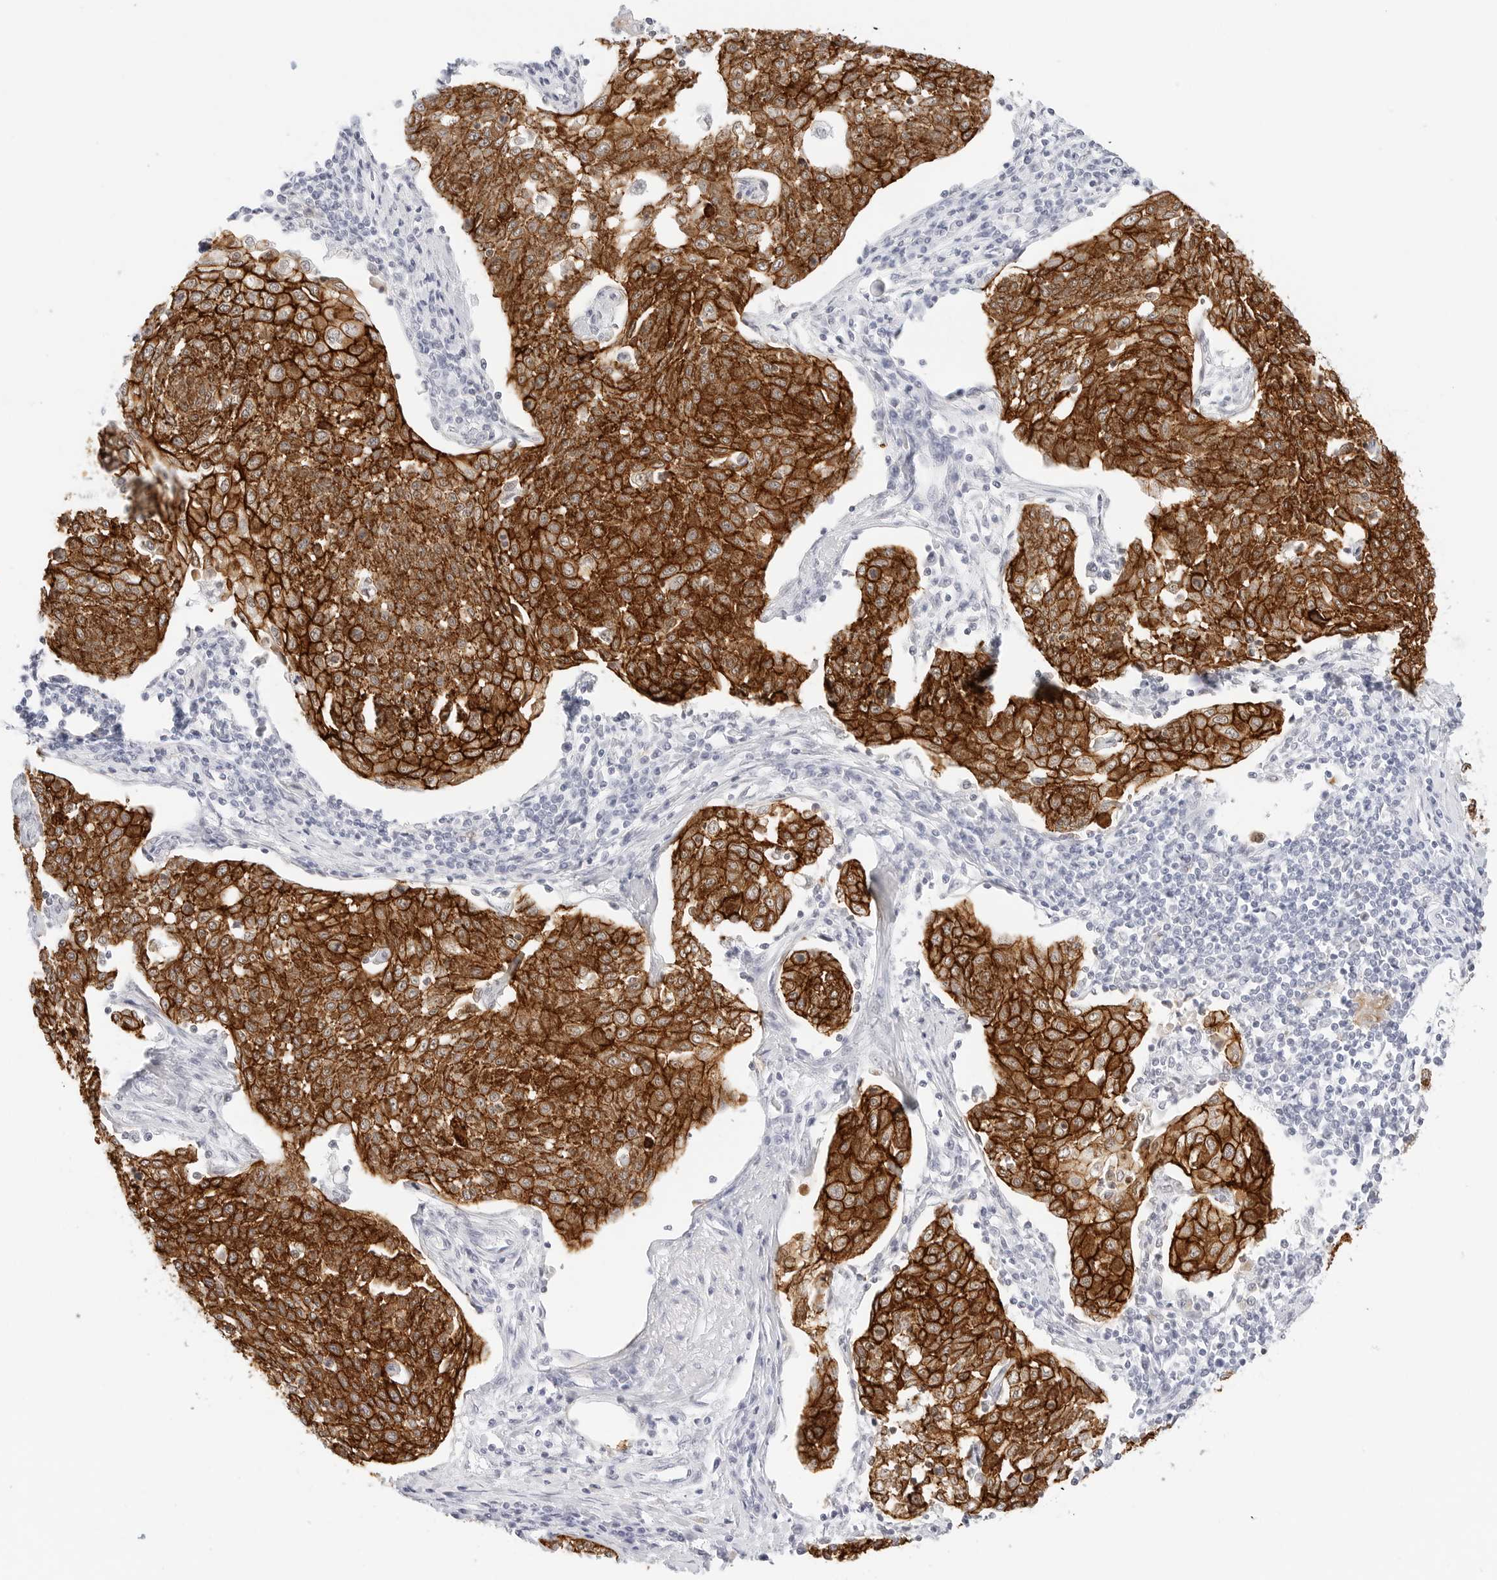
{"staining": {"intensity": "strong", "quantity": ">75%", "location": "cytoplasmic/membranous"}, "tissue": "cervical cancer", "cell_type": "Tumor cells", "image_type": "cancer", "snomed": [{"axis": "morphology", "description": "Squamous cell carcinoma, NOS"}, {"axis": "topography", "description": "Cervix"}], "caption": "Cervical cancer (squamous cell carcinoma) stained with DAB (3,3'-diaminobenzidine) immunohistochemistry demonstrates high levels of strong cytoplasmic/membranous expression in about >75% of tumor cells.", "gene": "CDH1", "patient": {"sex": "female", "age": 34}}